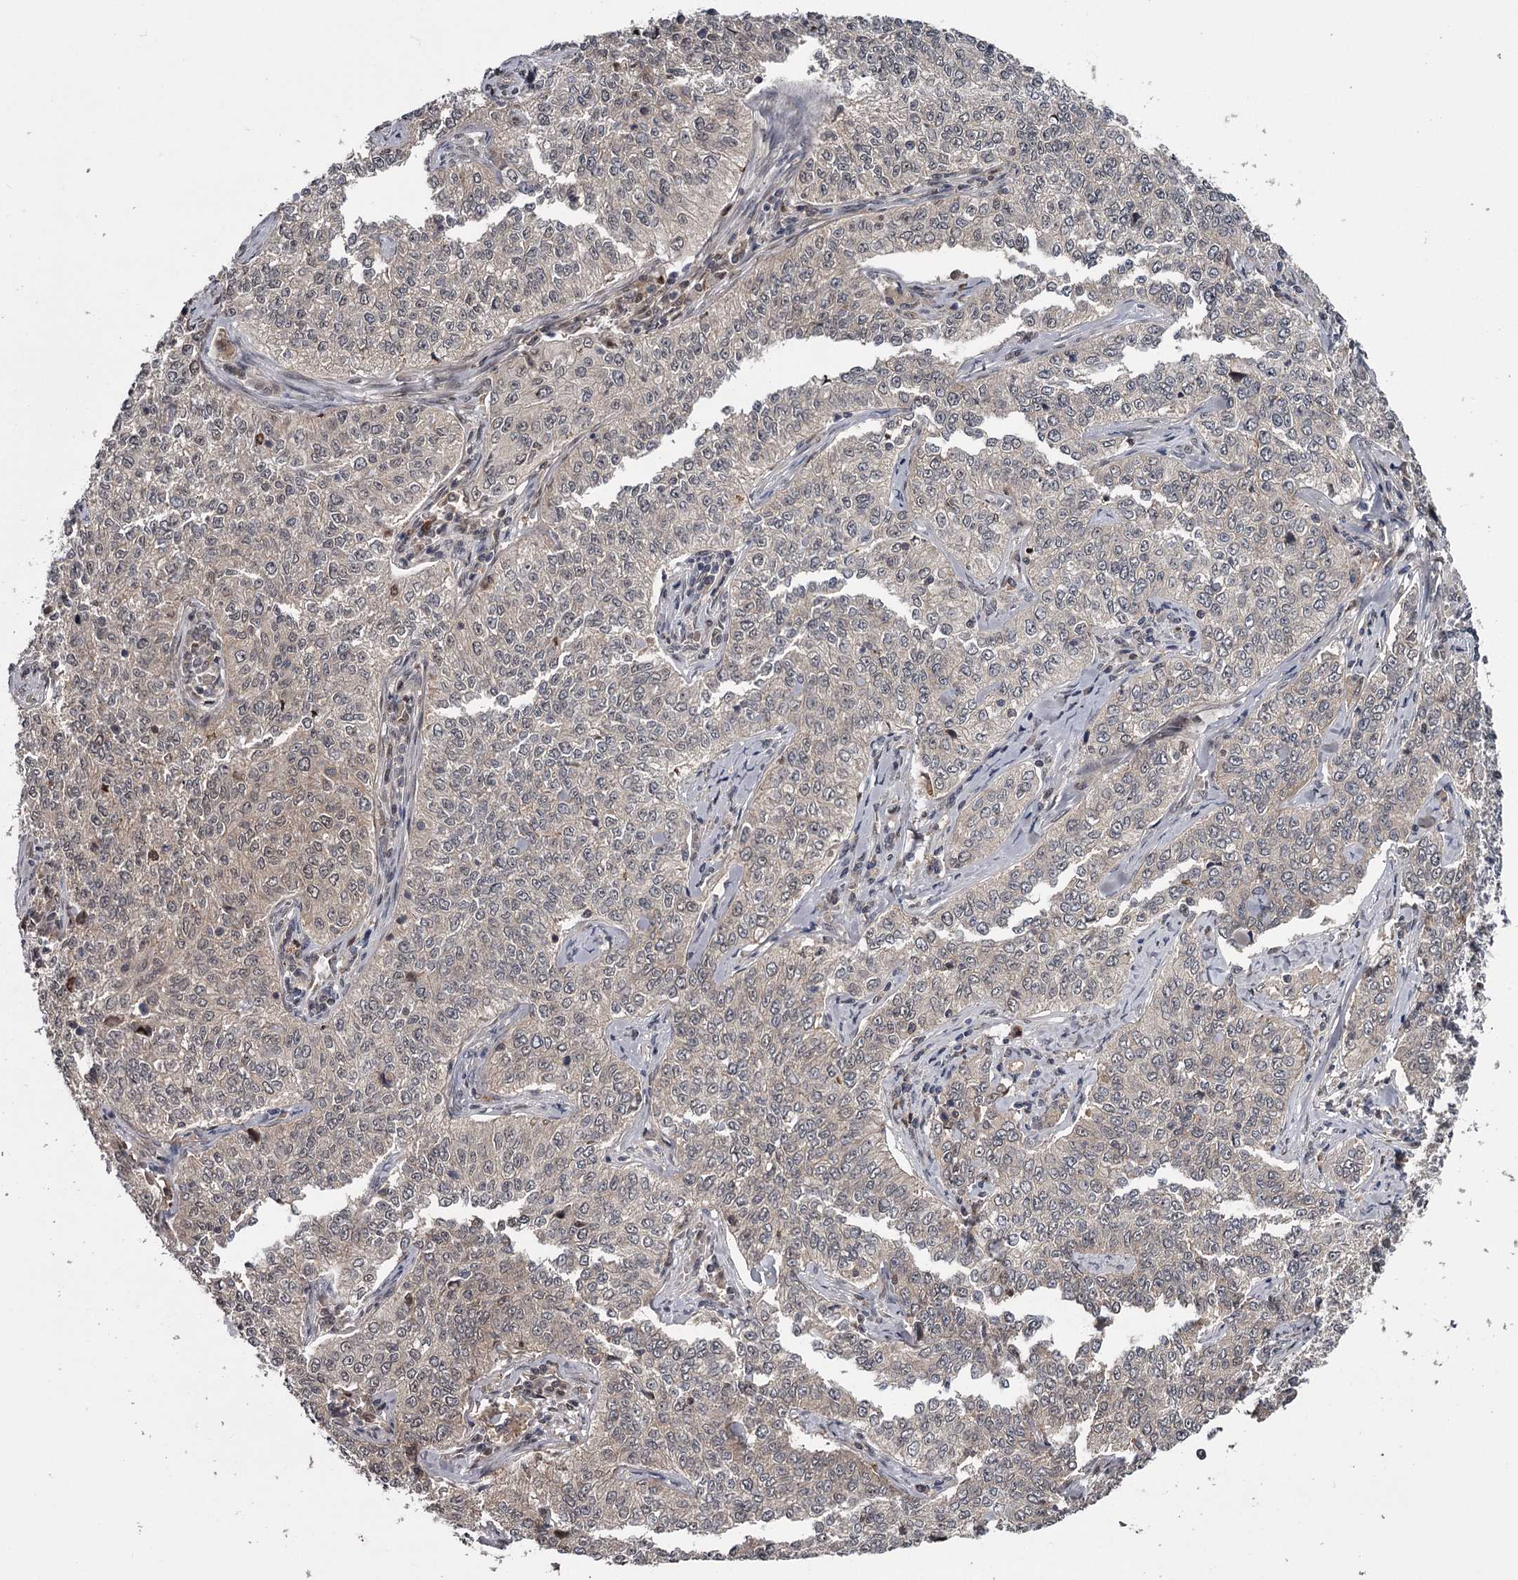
{"staining": {"intensity": "negative", "quantity": "none", "location": "none"}, "tissue": "cervical cancer", "cell_type": "Tumor cells", "image_type": "cancer", "snomed": [{"axis": "morphology", "description": "Squamous cell carcinoma, NOS"}, {"axis": "topography", "description": "Cervix"}], "caption": "This is a micrograph of IHC staining of cervical cancer (squamous cell carcinoma), which shows no positivity in tumor cells. The staining is performed using DAB brown chromogen with nuclei counter-stained in using hematoxylin.", "gene": "DAO", "patient": {"sex": "female", "age": 35}}